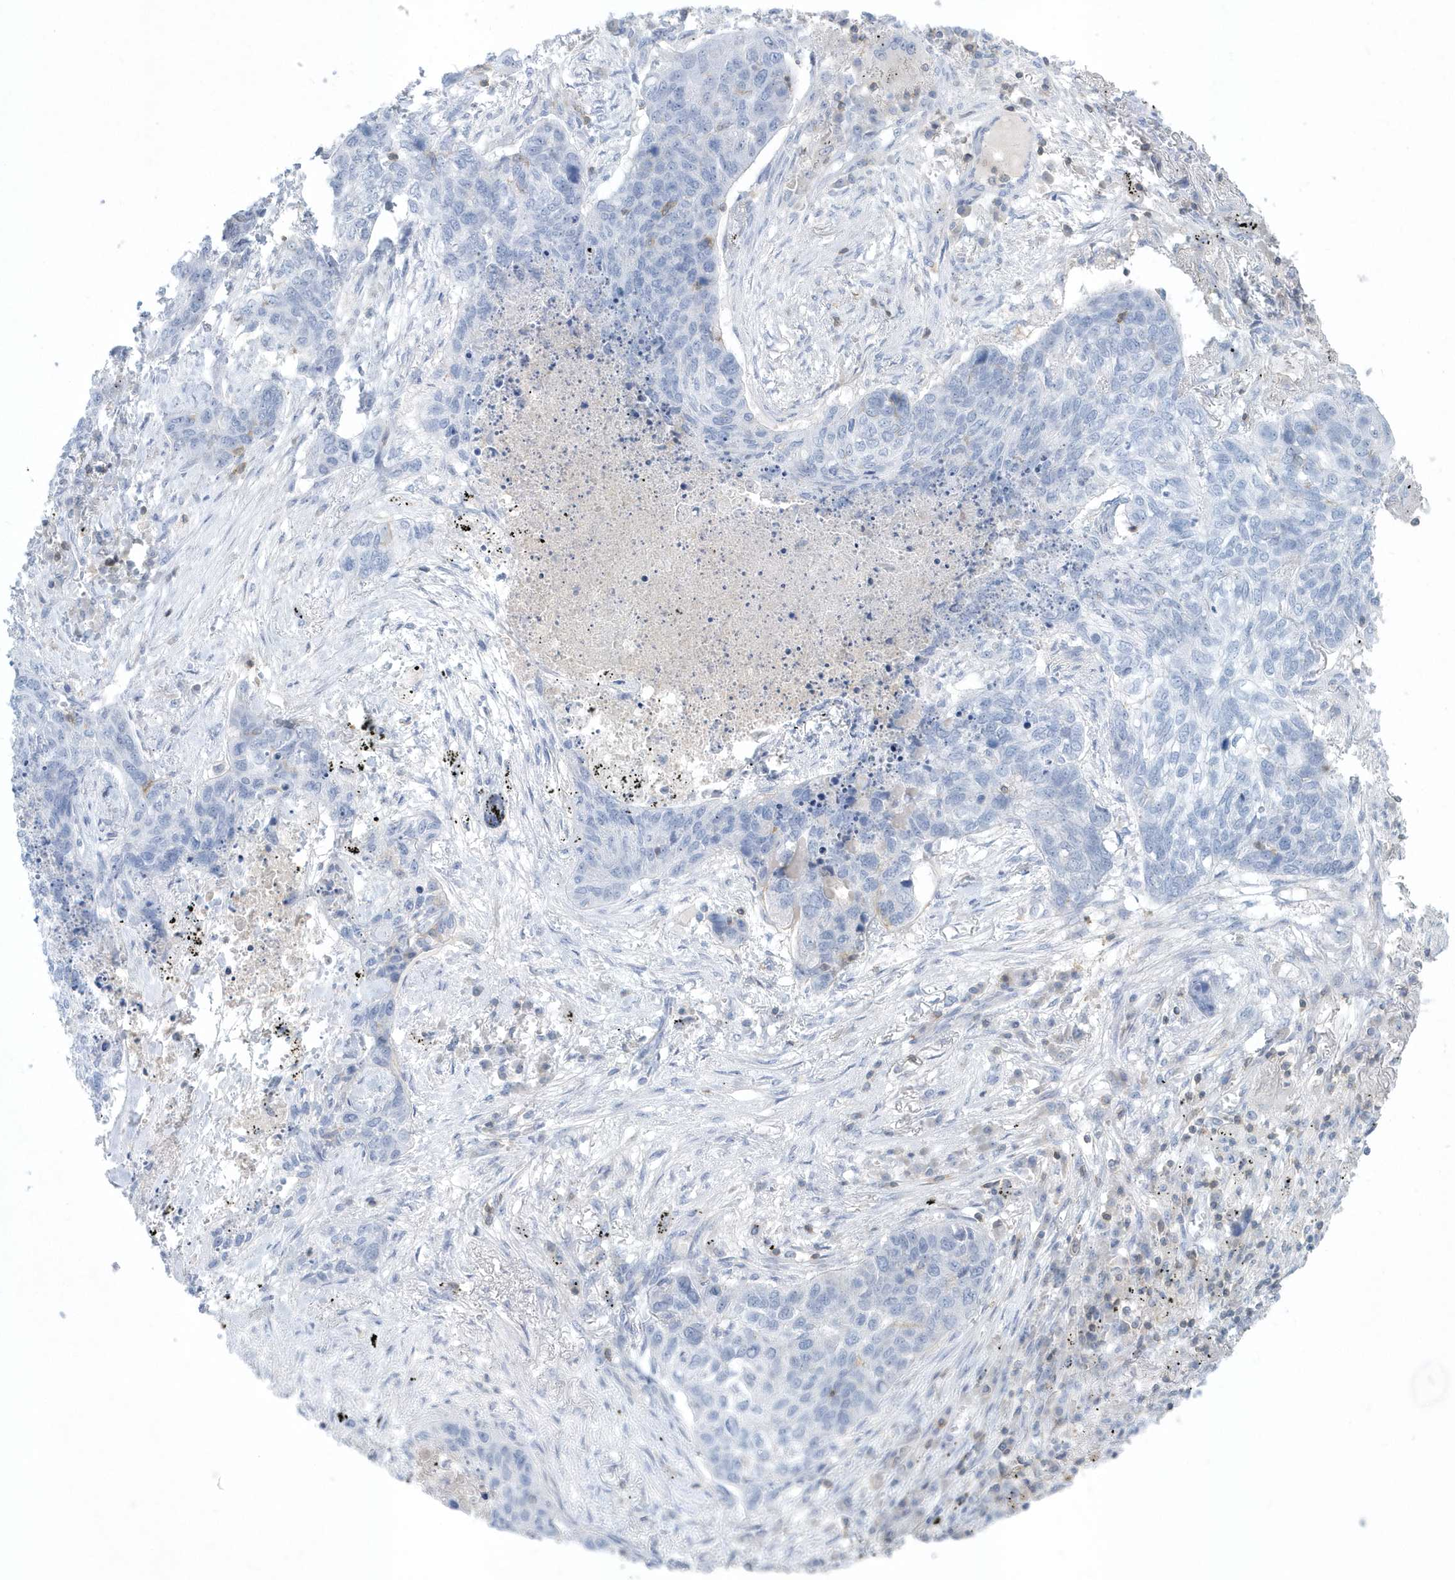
{"staining": {"intensity": "negative", "quantity": "none", "location": "none"}, "tissue": "lung cancer", "cell_type": "Tumor cells", "image_type": "cancer", "snomed": [{"axis": "morphology", "description": "Squamous cell carcinoma, NOS"}, {"axis": "topography", "description": "Lung"}], "caption": "High power microscopy histopathology image of an IHC histopathology image of squamous cell carcinoma (lung), revealing no significant positivity in tumor cells.", "gene": "PSD4", "patient": {"sex": "female", "age": 63}}